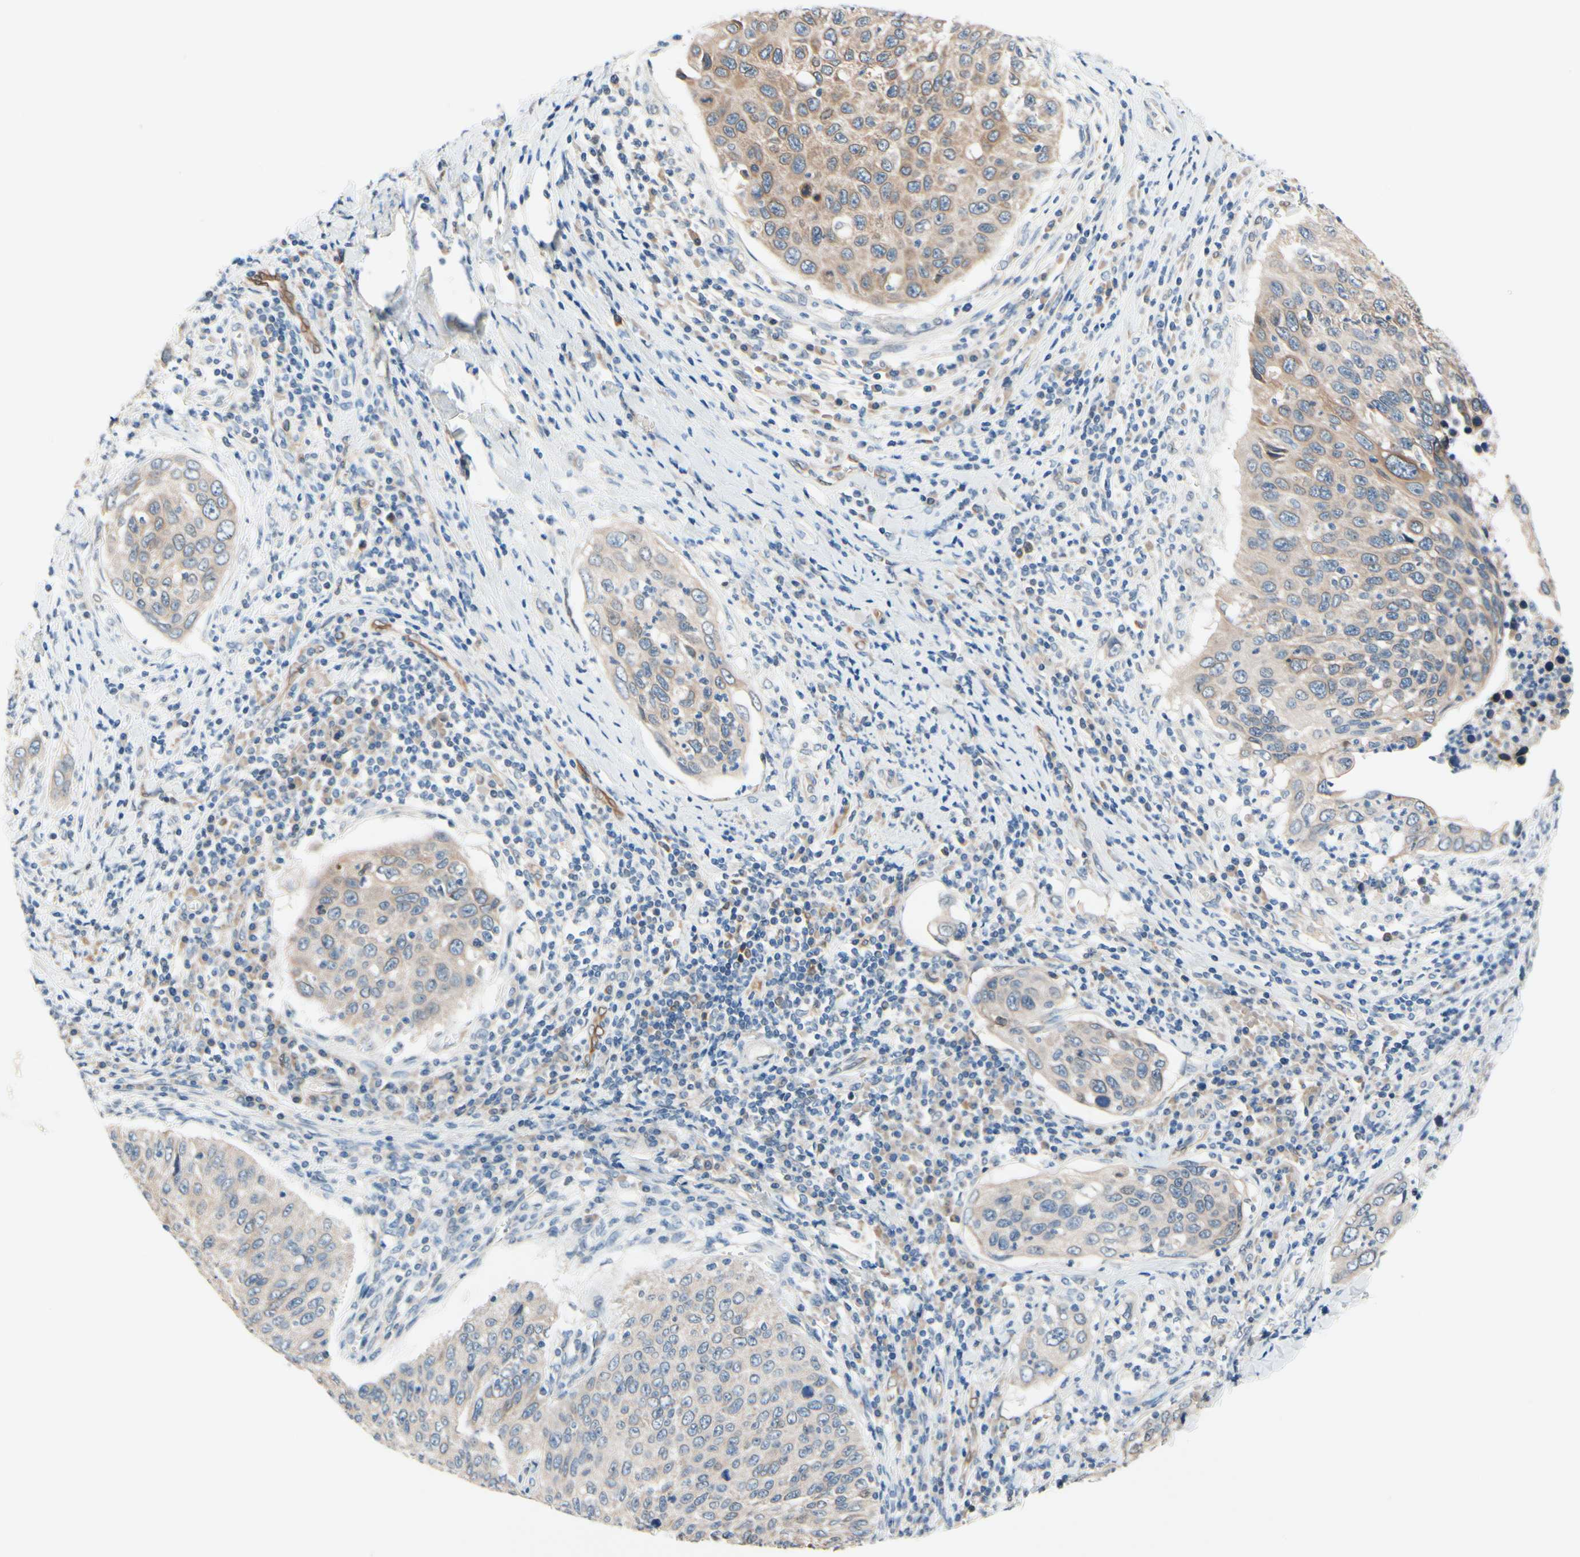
{"staining": {"intensity": "weak", "quantity": ">75%", "location": "cytoplasmic/membranous"}, "tissue": "cervical cancer", "cell_type": "Tumor cells", "image_type": "cancer", "snomed": [{"axis": "morphology", "description": "Squamous cell carcinoma, NOS"}, {"axis": "topography", "description": "Cervix"}], "caption": "Immunohistochemical staining of cervical cancer demonstrates weak cytoplasmic/membranous protein positivity in about >75% of tumor cells.", "gene": "PRXL2A", "patient": {"sex": "female", "age": 53}}